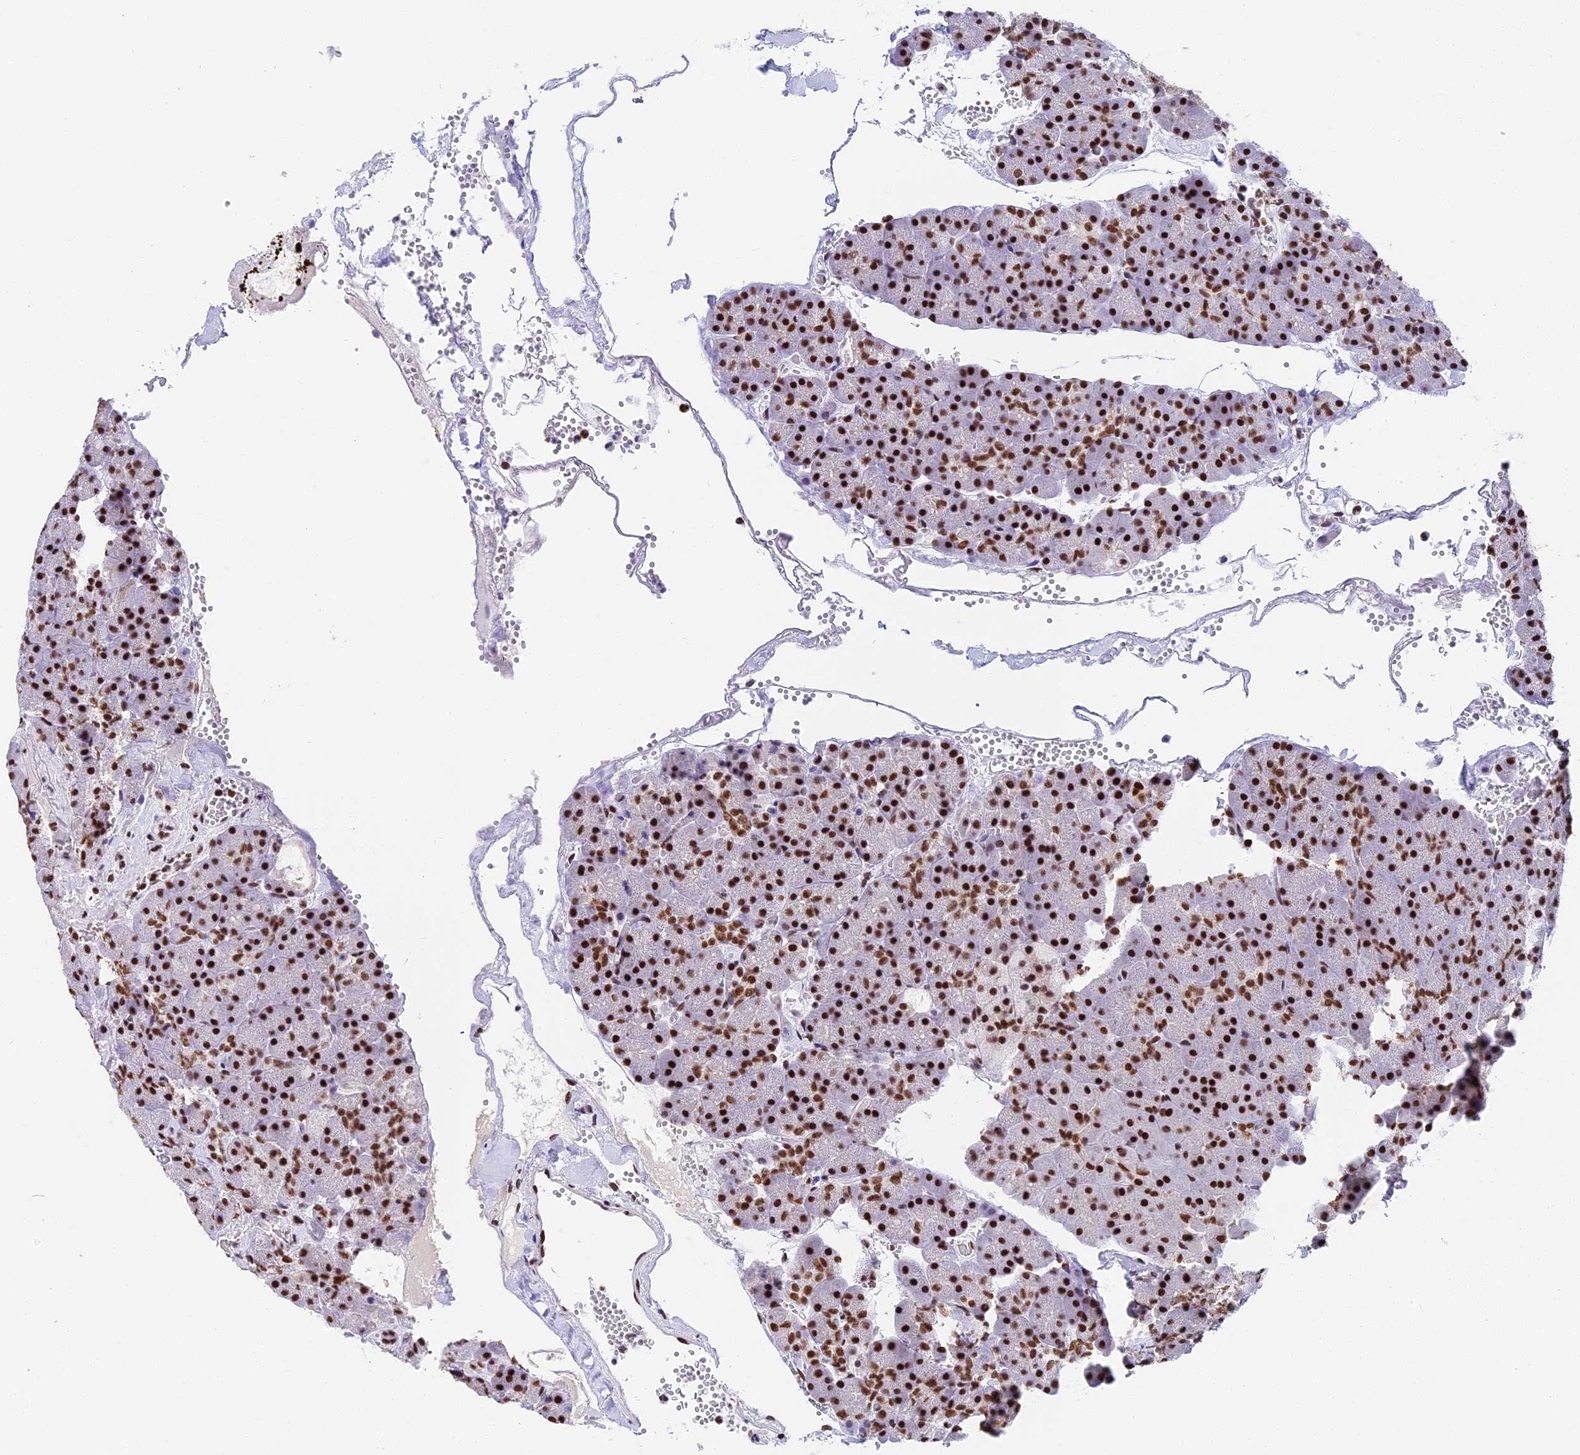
{"staining": {"intensity": "strong", "quantity": ">75%", "location": "nuclear"}, "tissue": "pancreas", "cell_type": "Exocrine glandular cells", "image_type": "normal", "snomed": [{"axis": "morphology", "description": "Normal tissue, NOS"}, {"axis": "topography", "description": "Pancreas"}], "caption": "This image demonstrates IHC staining of unremarkable human pancreas, with high strong nuclear staining in about >75% of exocrine glandular cells.", "gene": "SBNO1", "patient": {"sex": "male", "age": 36}}